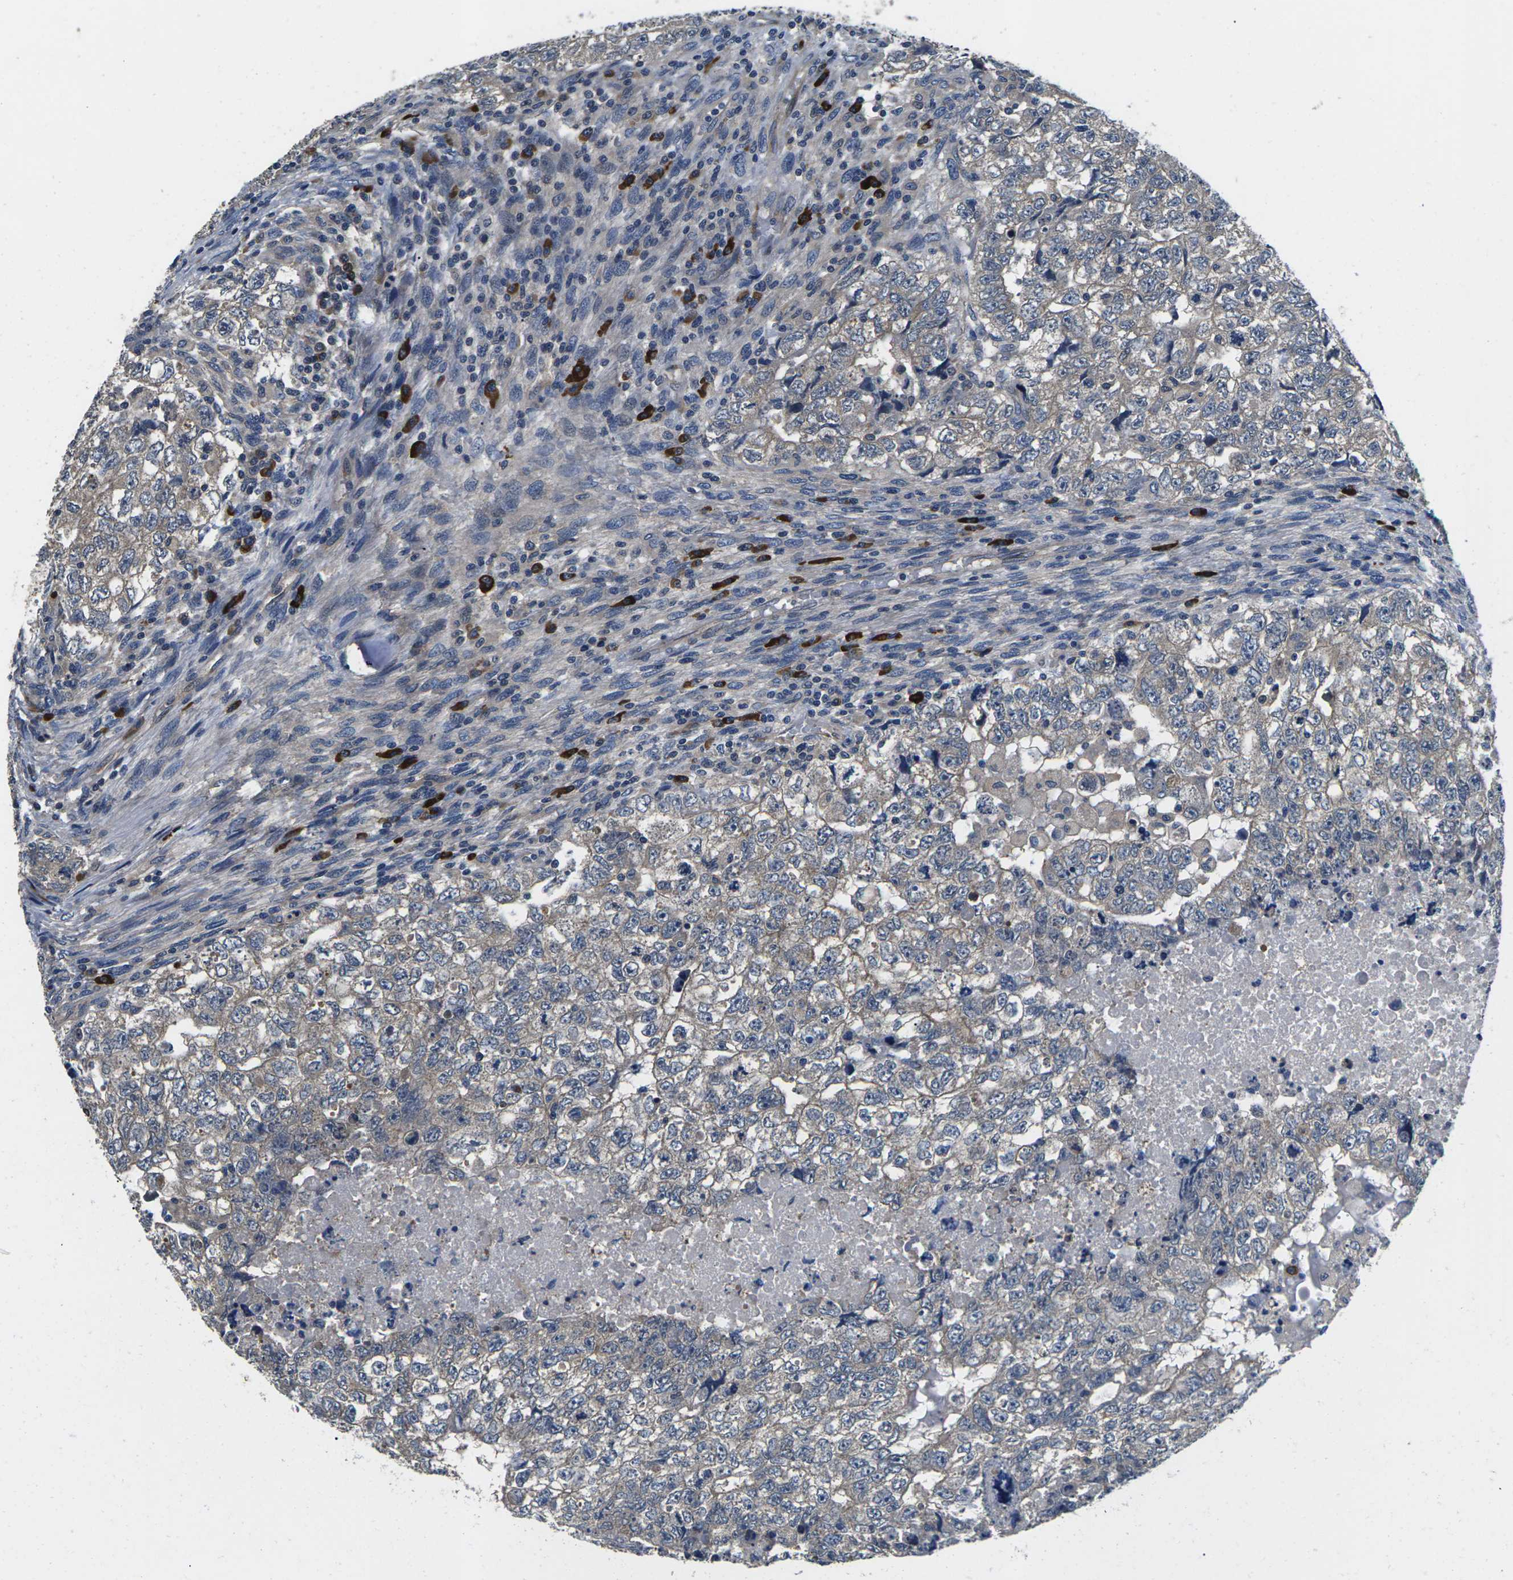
{"staining": {"intensity": "weak", "quantity": "<25%", "location": "cytoplasmic/membranous"}, "tissue": "testis cancer", "cell_type": "Tumor cells", "image_type": "cancer", "snomed": [{"axis": "morphology", "description": "Carcinoma, Embryonal, NOS"}, {"axis": "topography", "description": "Testis"}], "caption": "Immunohistochemistry (IHC) image of neoplastic tissue: human testis cancer (embryonal carcinoma) stained with DAB (3,3'-diaminobenzidine) shows no significant protein positivity in tumor cells.", "gene": "PLCE1", "patient": {"sex": "male", "age": 36}}